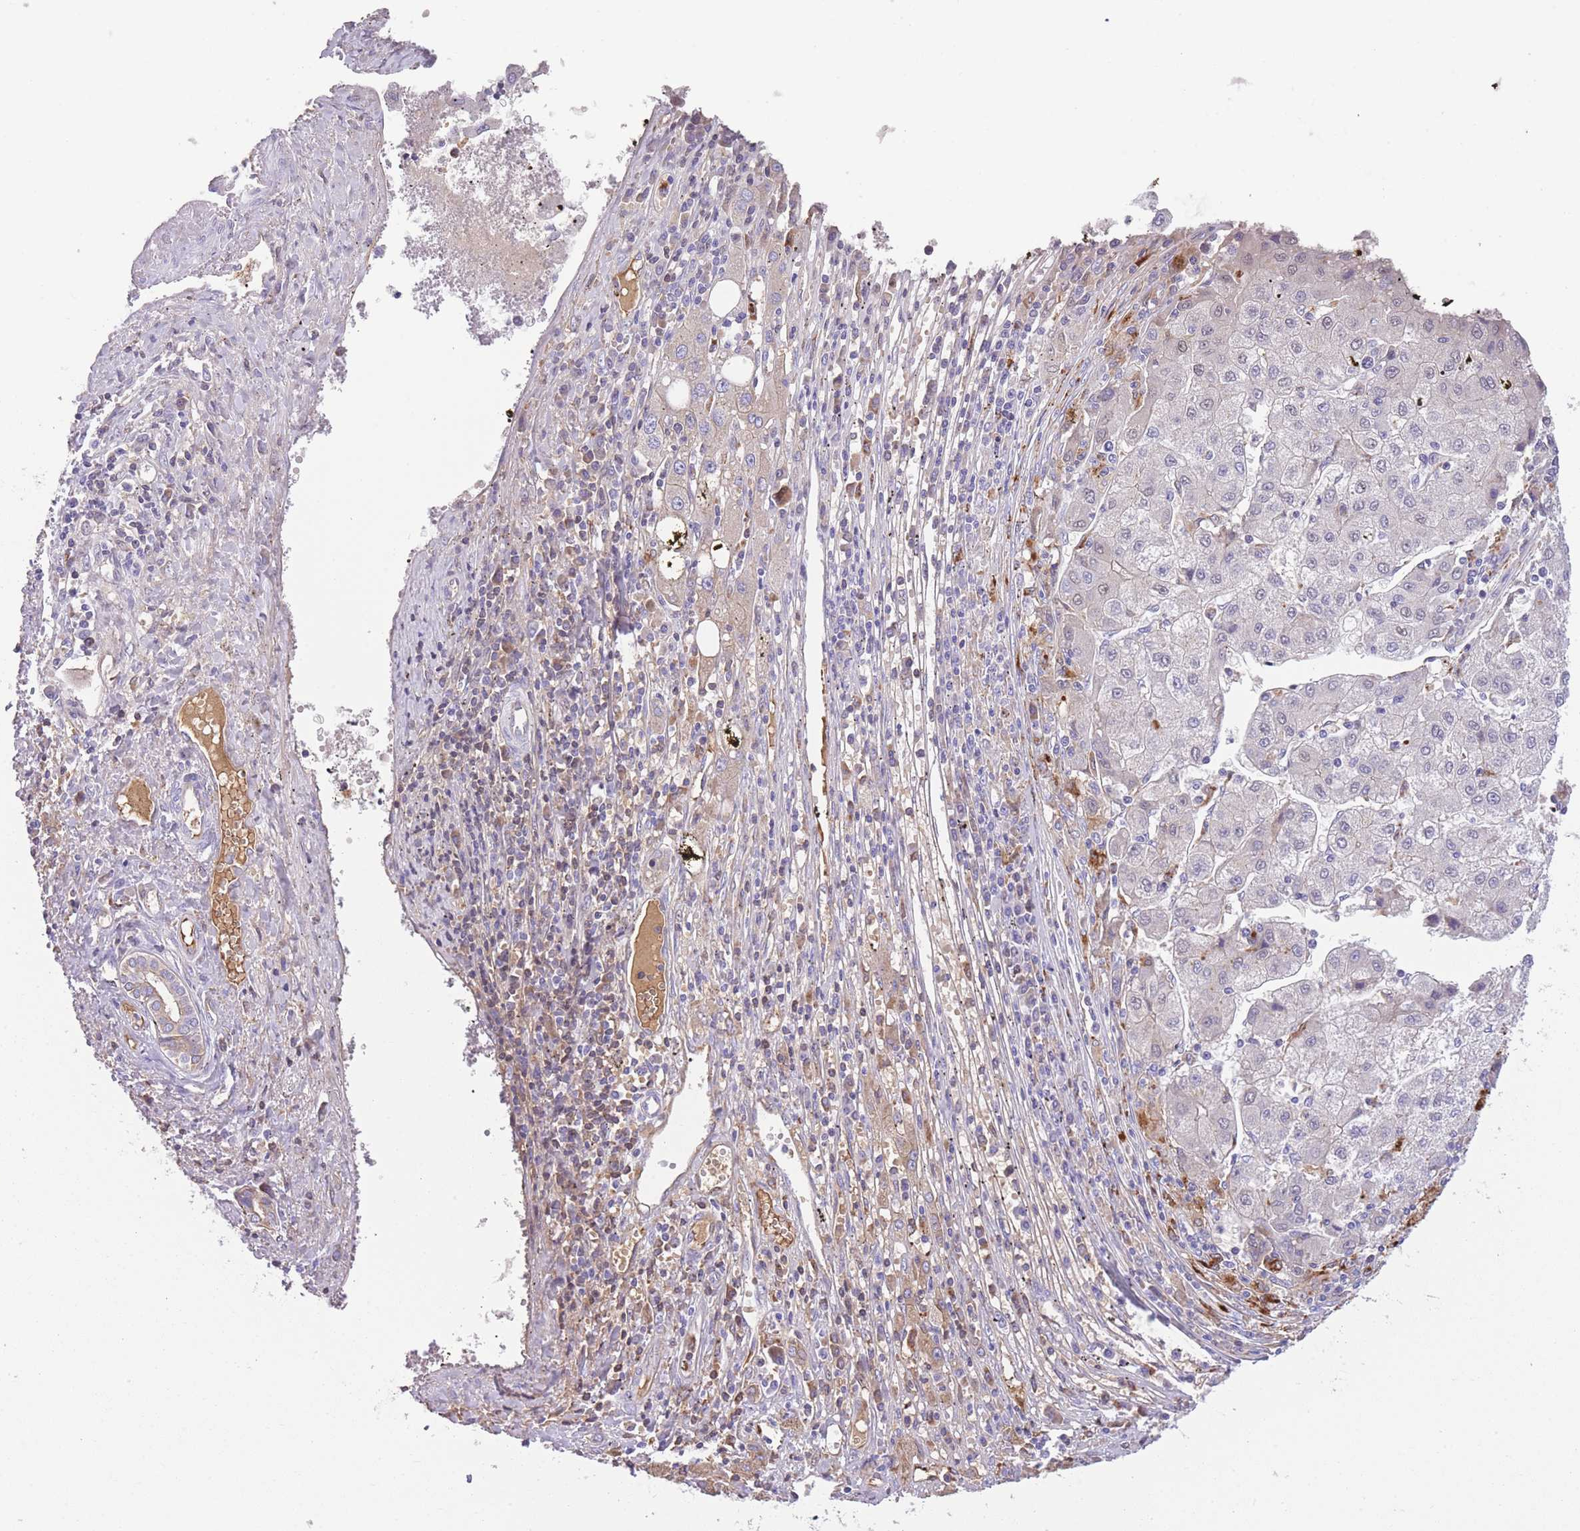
{"staining": {"intensity": "weak", "quantity": "25%-75%", "location": "cytoplasmic/membranous"}, "tissue": "liver cancer", "cell_type": "Tumor cells", "image_type": "cancer", "snomed": [{"axis": "morphology", "description": "Carcinoma, Hepatocellular, NOS"}, {"axis": "topography", "description": "Liver"}], "caption": "This is an image of IHC staining of liver cancer, which shows weak staining in the cytoplasmic/membranous of tumor cells.", "gene": "GNAT1", "patient": {"sex": "male", "age": 72}}